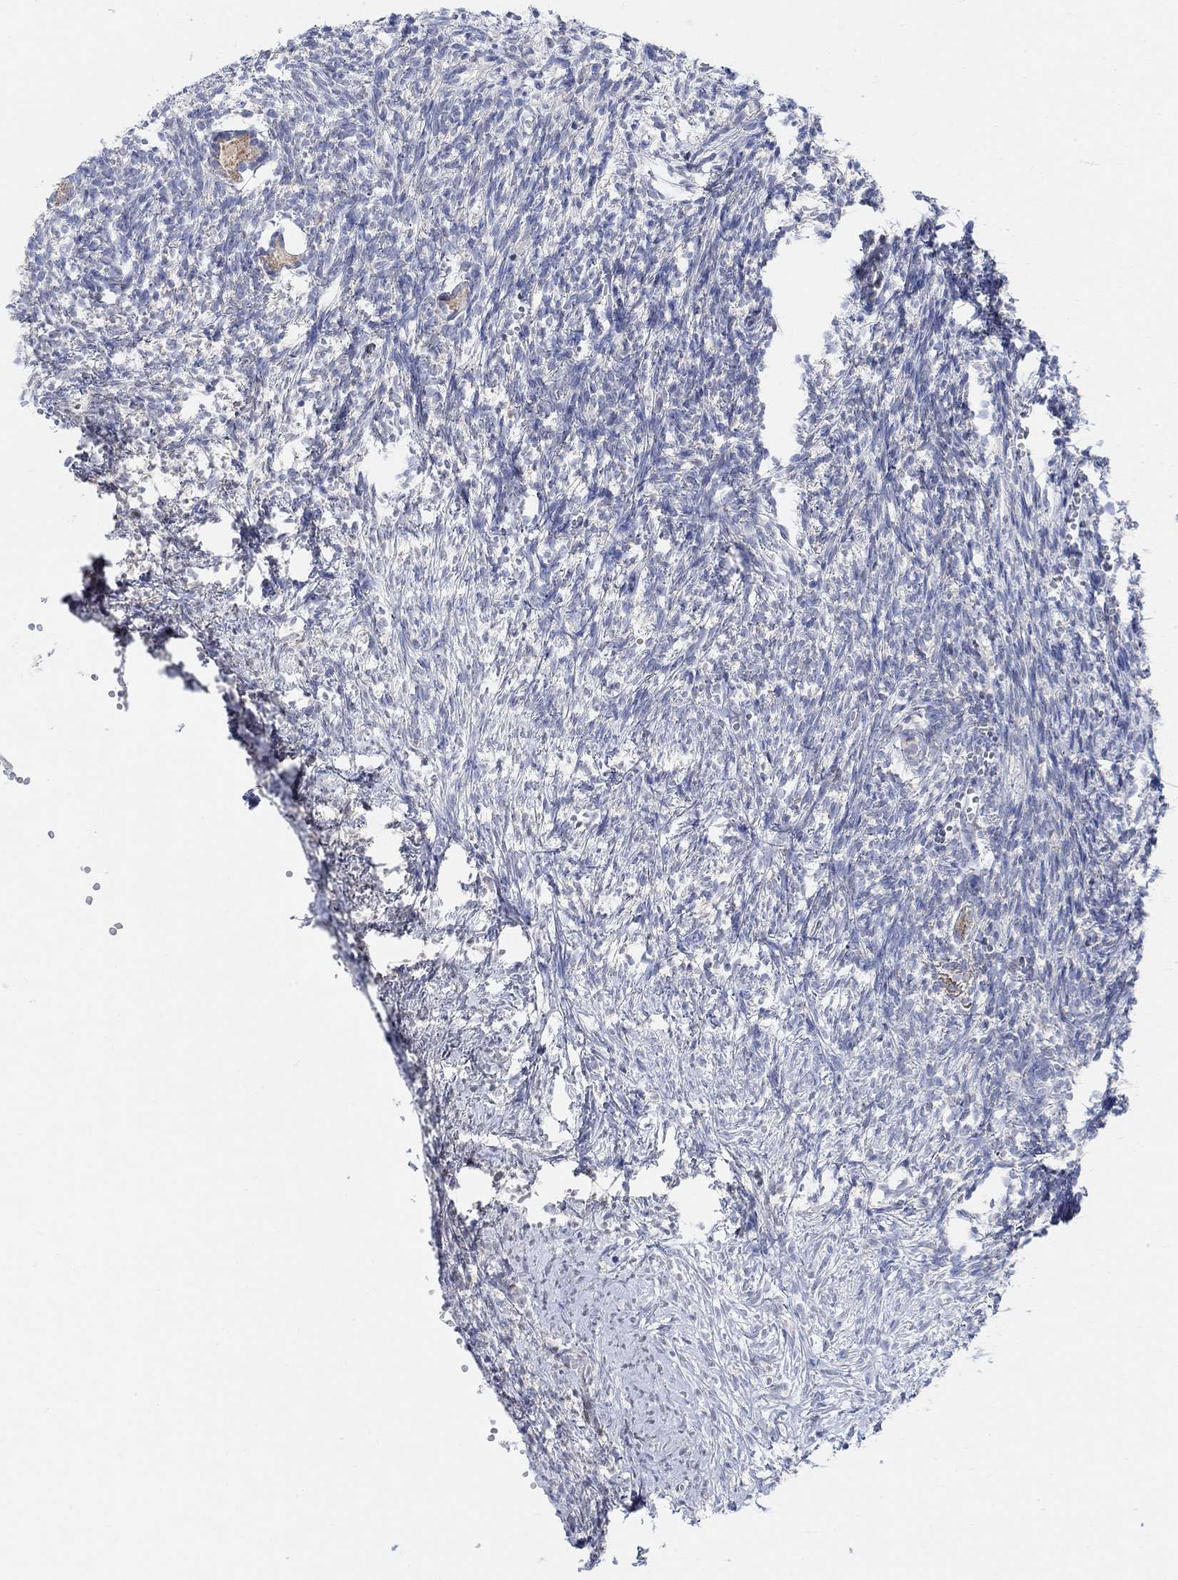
{"staining": {"intensity": "moderate", "quantity": "25%-75%", "location": "cytoplasmic/membranous"}, "tissue": "ovary", "cell_type": "Follicle cells", "image_type": "normal", "snomed": [{"axis": "morphology", "description": "Normal tissue, NOS"}, {"axis": "topography", "description": "Ovary"}], "caption": "Brown immunohistochemical staining in normal ovary shows moderate cytoplasmic/membranous staining in approximately 25%-75% of follicle cells.", "gene": "RIMS1", "patient": {"sex": "female", "age": 43}}